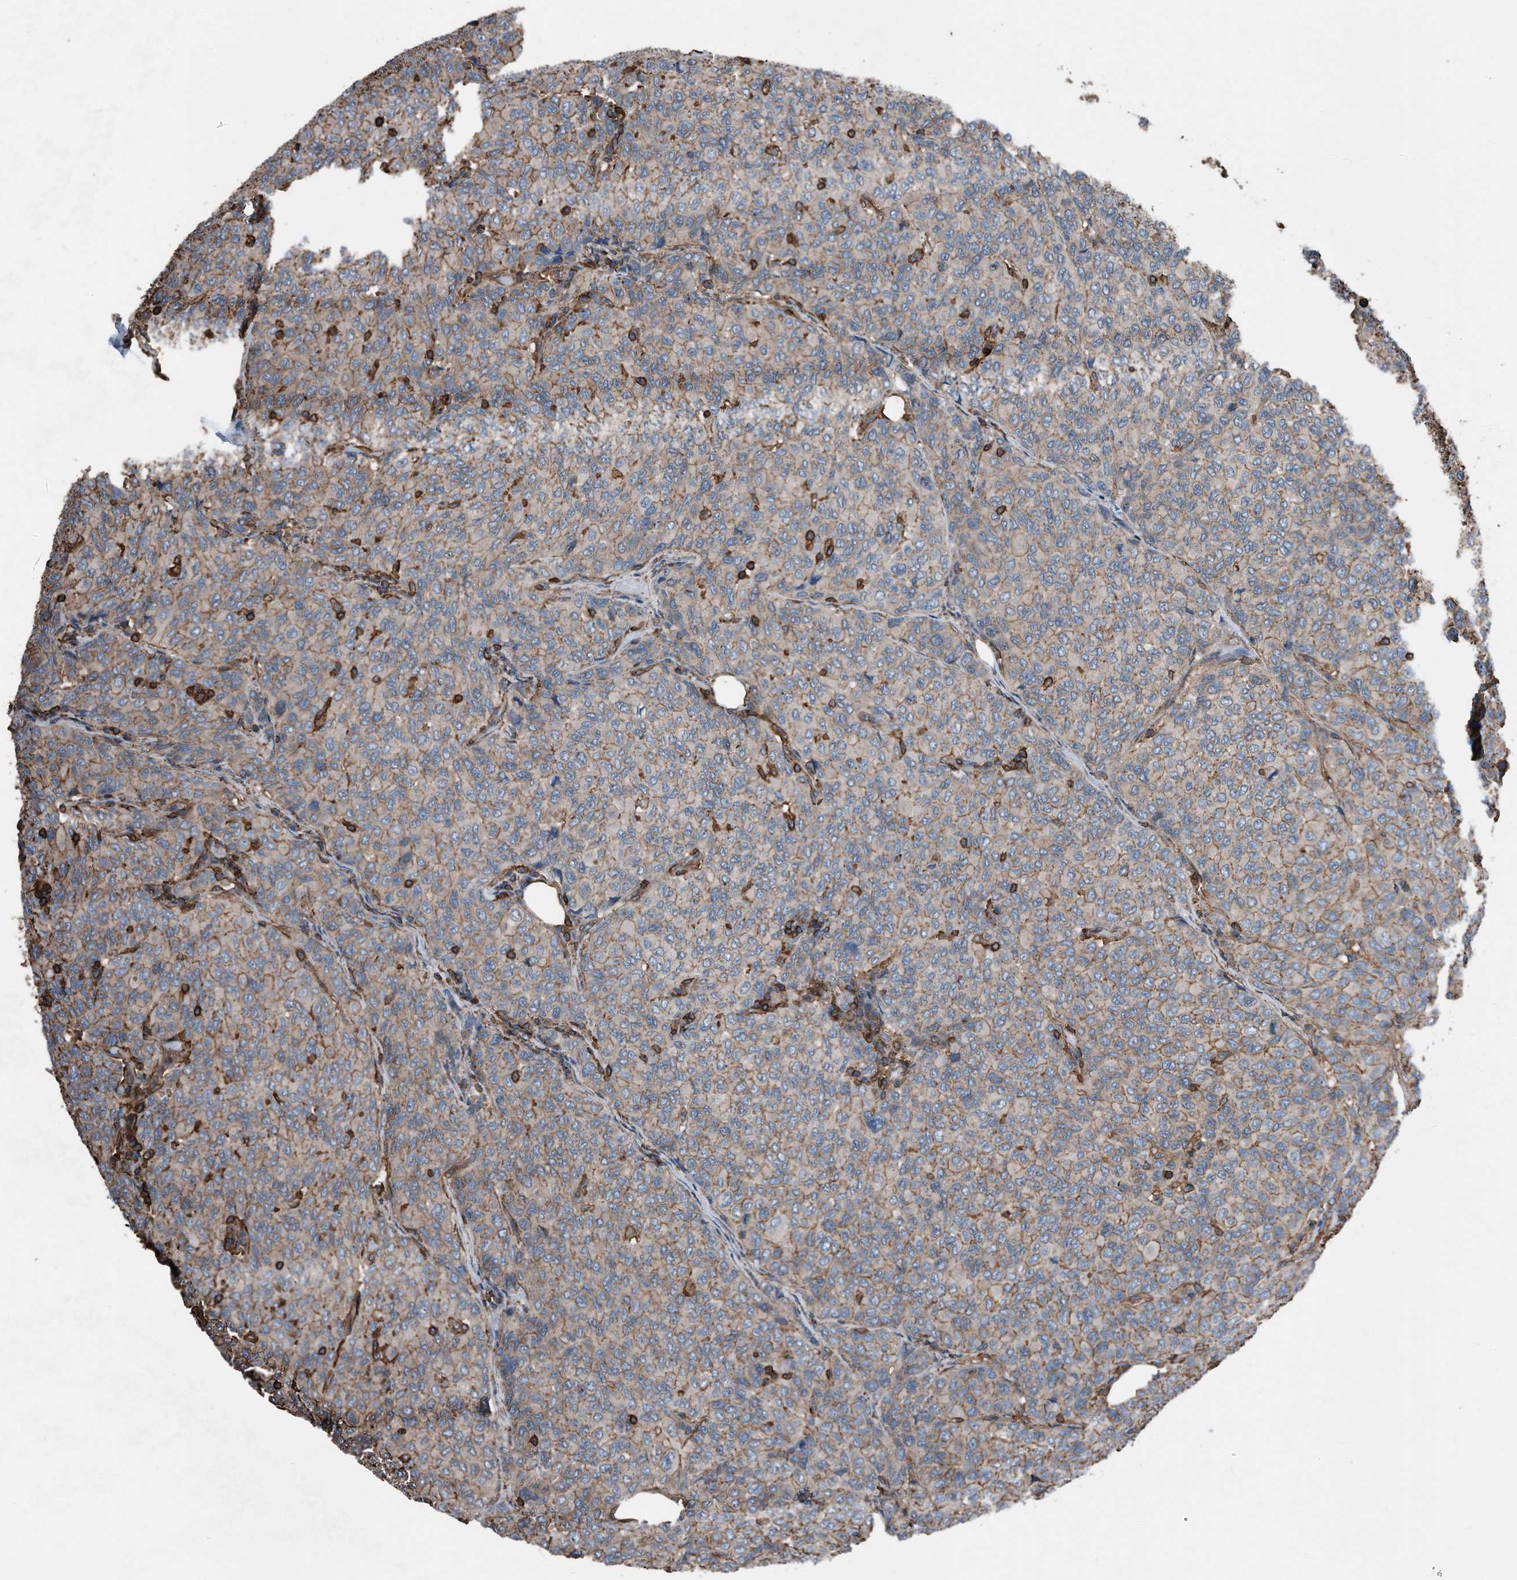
{"staining": {"intensity": "moderate", "quantity": ">75%", "location": "cytoplasmic/membranous"}, "tissue": "breast cancer", "cell_type": "Tumor cells", "image_type": "cancer", "snomed": [{"axis": "morphology", "description": "Duct carcinoma"}, {"axis": "topography", "description": "Breast"}], "caption": "Breast cancer stained with a brown dye exhibits moderate cytoplasmic/membranous positive expression in approximately >75% of tumor cells.", "gene": "RSPO3", "patient": {"sex": "female", "age": 55}}